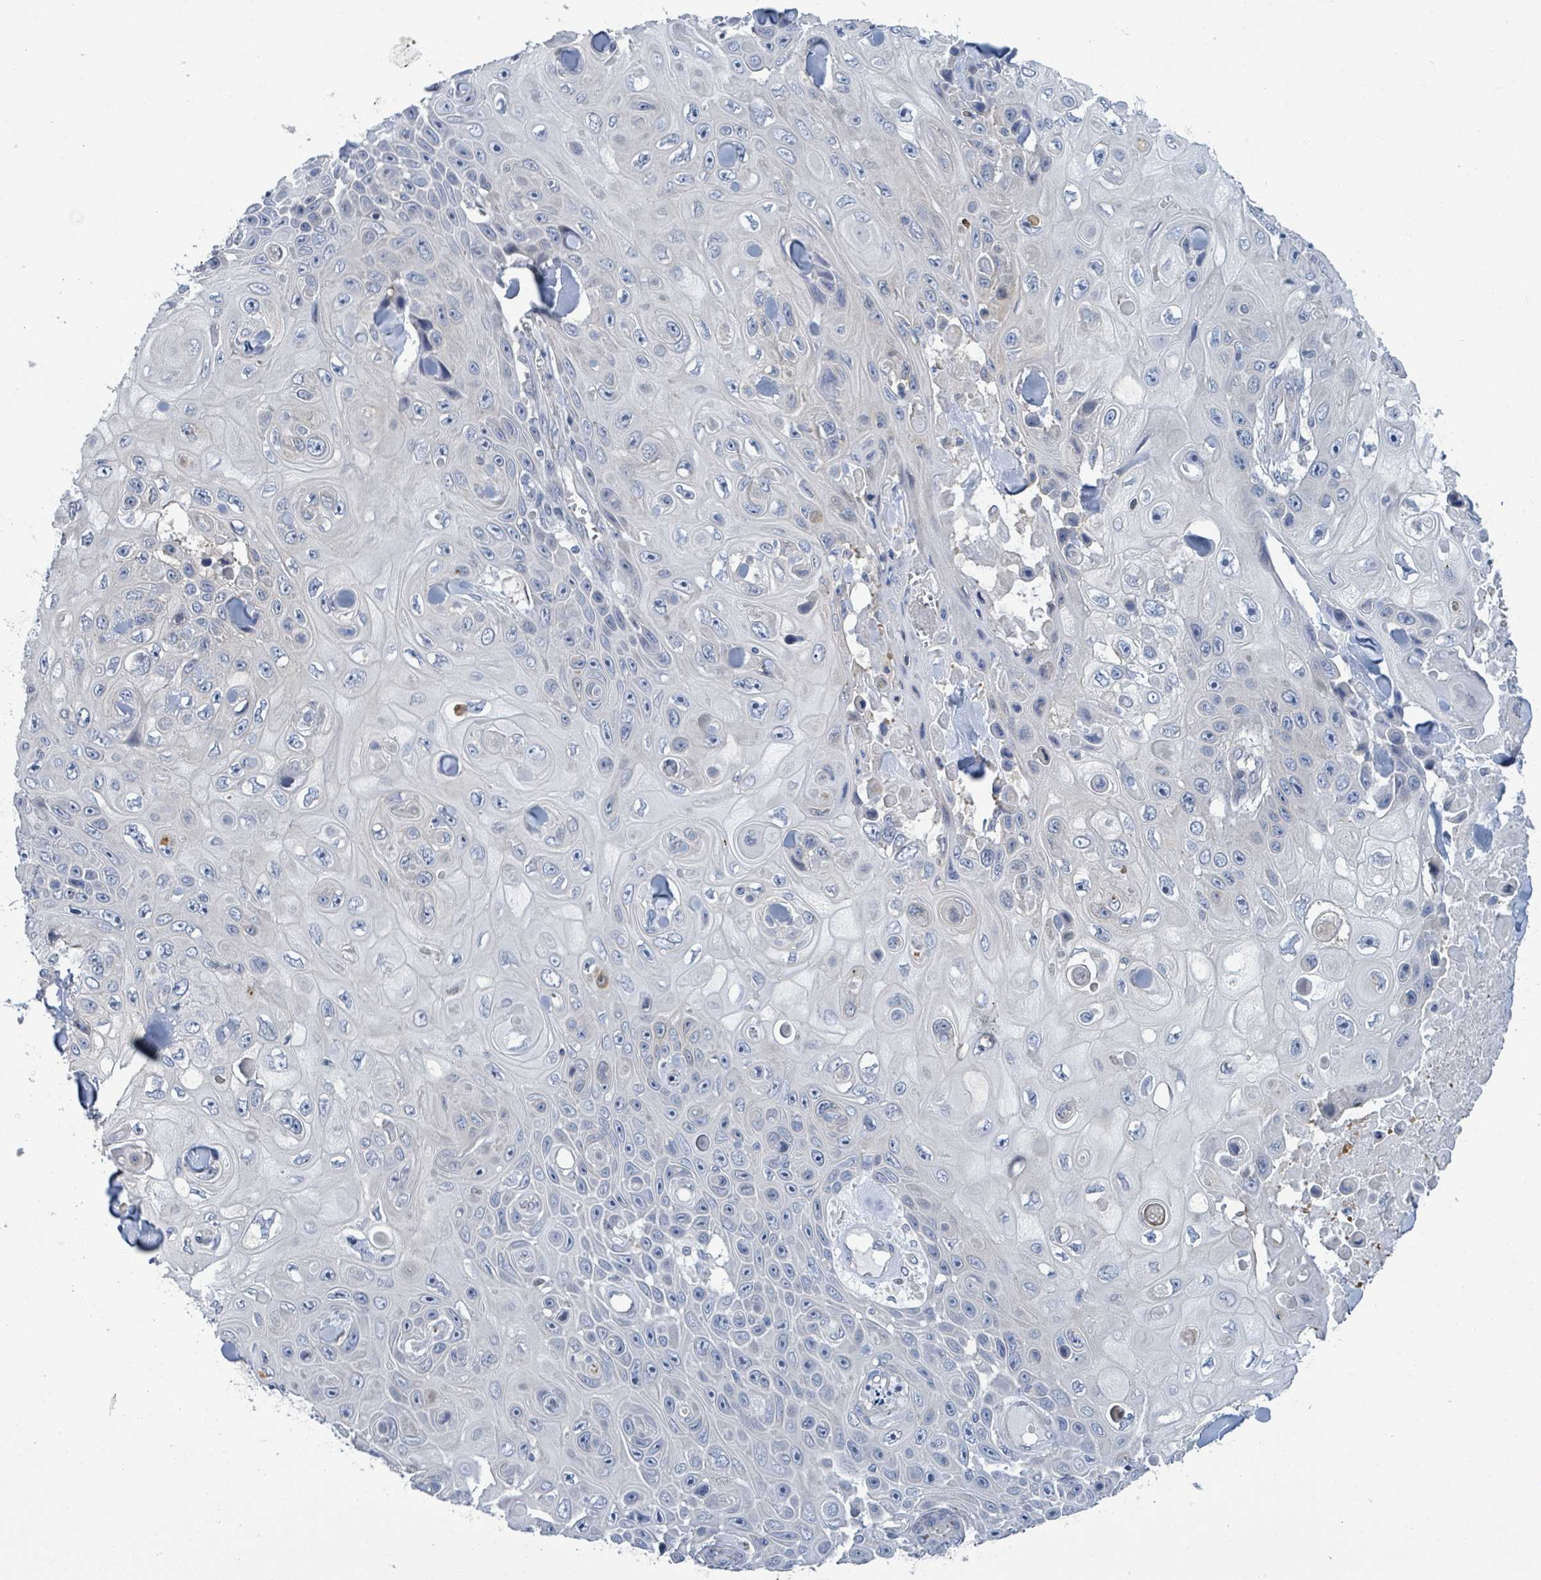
{"staining": {"intensity": "negative", "quantity": "none", "location": "none"}, "tissue": "skin cancer", "cell_type": "Tumor cells", "image_type": "cancer", "snomed": [{"axis": "morphology", "description": "Squamous cell carcinoma, NOS"}, {"axis": "topography", "description": "Skin"}], "caption": "An IHC histopathology image of skin cancer (squamous cell carcinoma) is shown. There is no staining in tumor cells of skin cancer (squamous cell carcinoma). (DAB (3,3'-diaminobenzidine) immunohistochemistry with hematoxylin counter stain).", "gene": "DGKZ", "patient": {"sex": "male", "age": 82}}